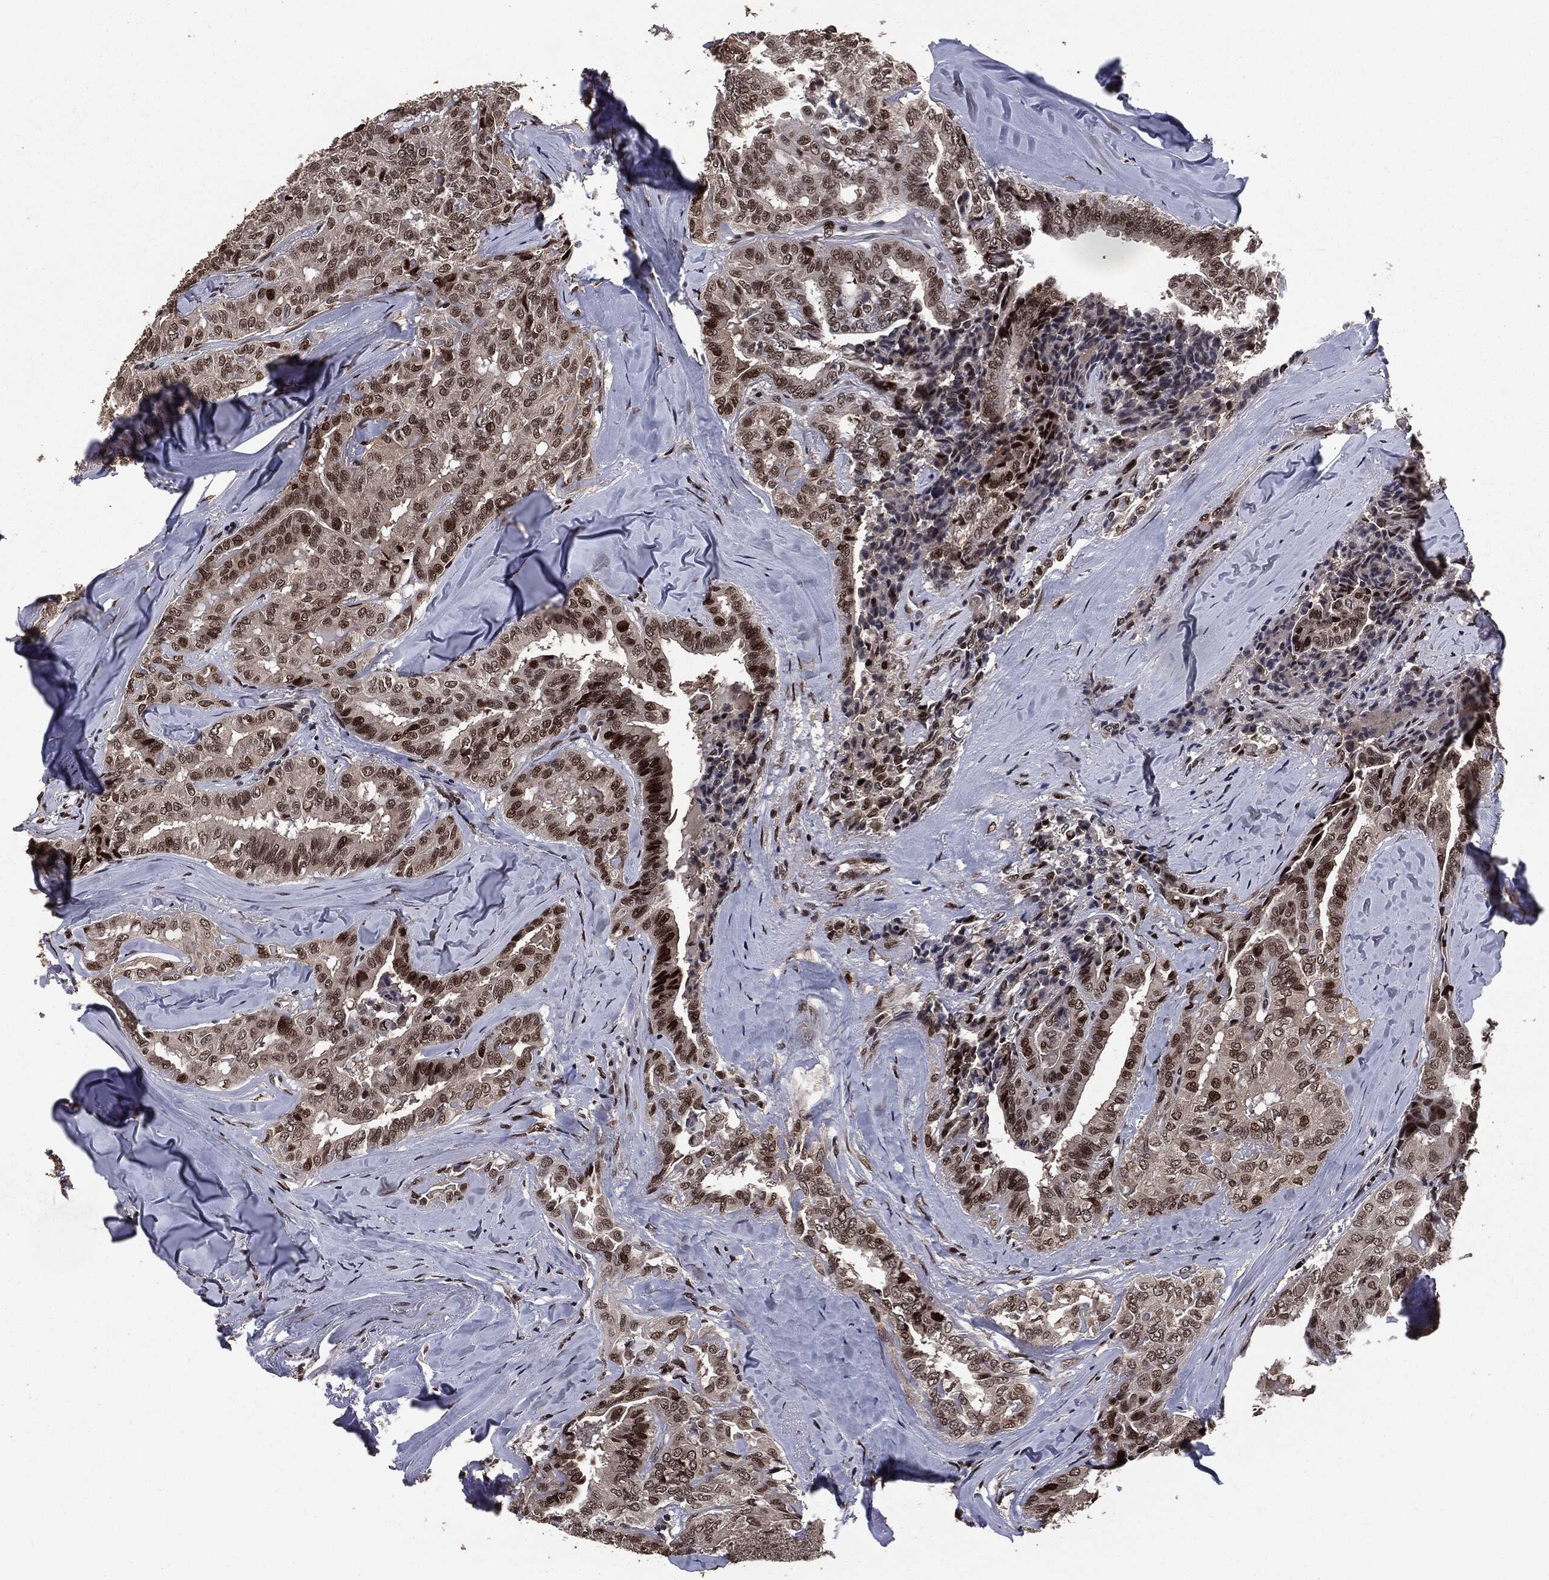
{"staining": {"intensity": "strong", "quantity": "25%-75%", "location": "nuclear"}, "tissue": "thyroid cancer", "cell_type": "Tumor cells", "image_type": "cancer", "snomed": [{"axis": "morphology", "description": "Papillary adenocarcinoma, NOS"}, {"axis": "topography", "description": "Thyroid gland"}], "caption": "Brown immunohistochemical staining in papillary adenocarcinoma (thyroid) exhibits strong nuclear staining in approximately 25%-75% of tumor cells. (DAB (3,3'-diaminobenzidine) IHC, brown staining for protein, blue staining for nuclei).", "gene": "DVL2", "patient": {"sex": "female", "age": 68}}